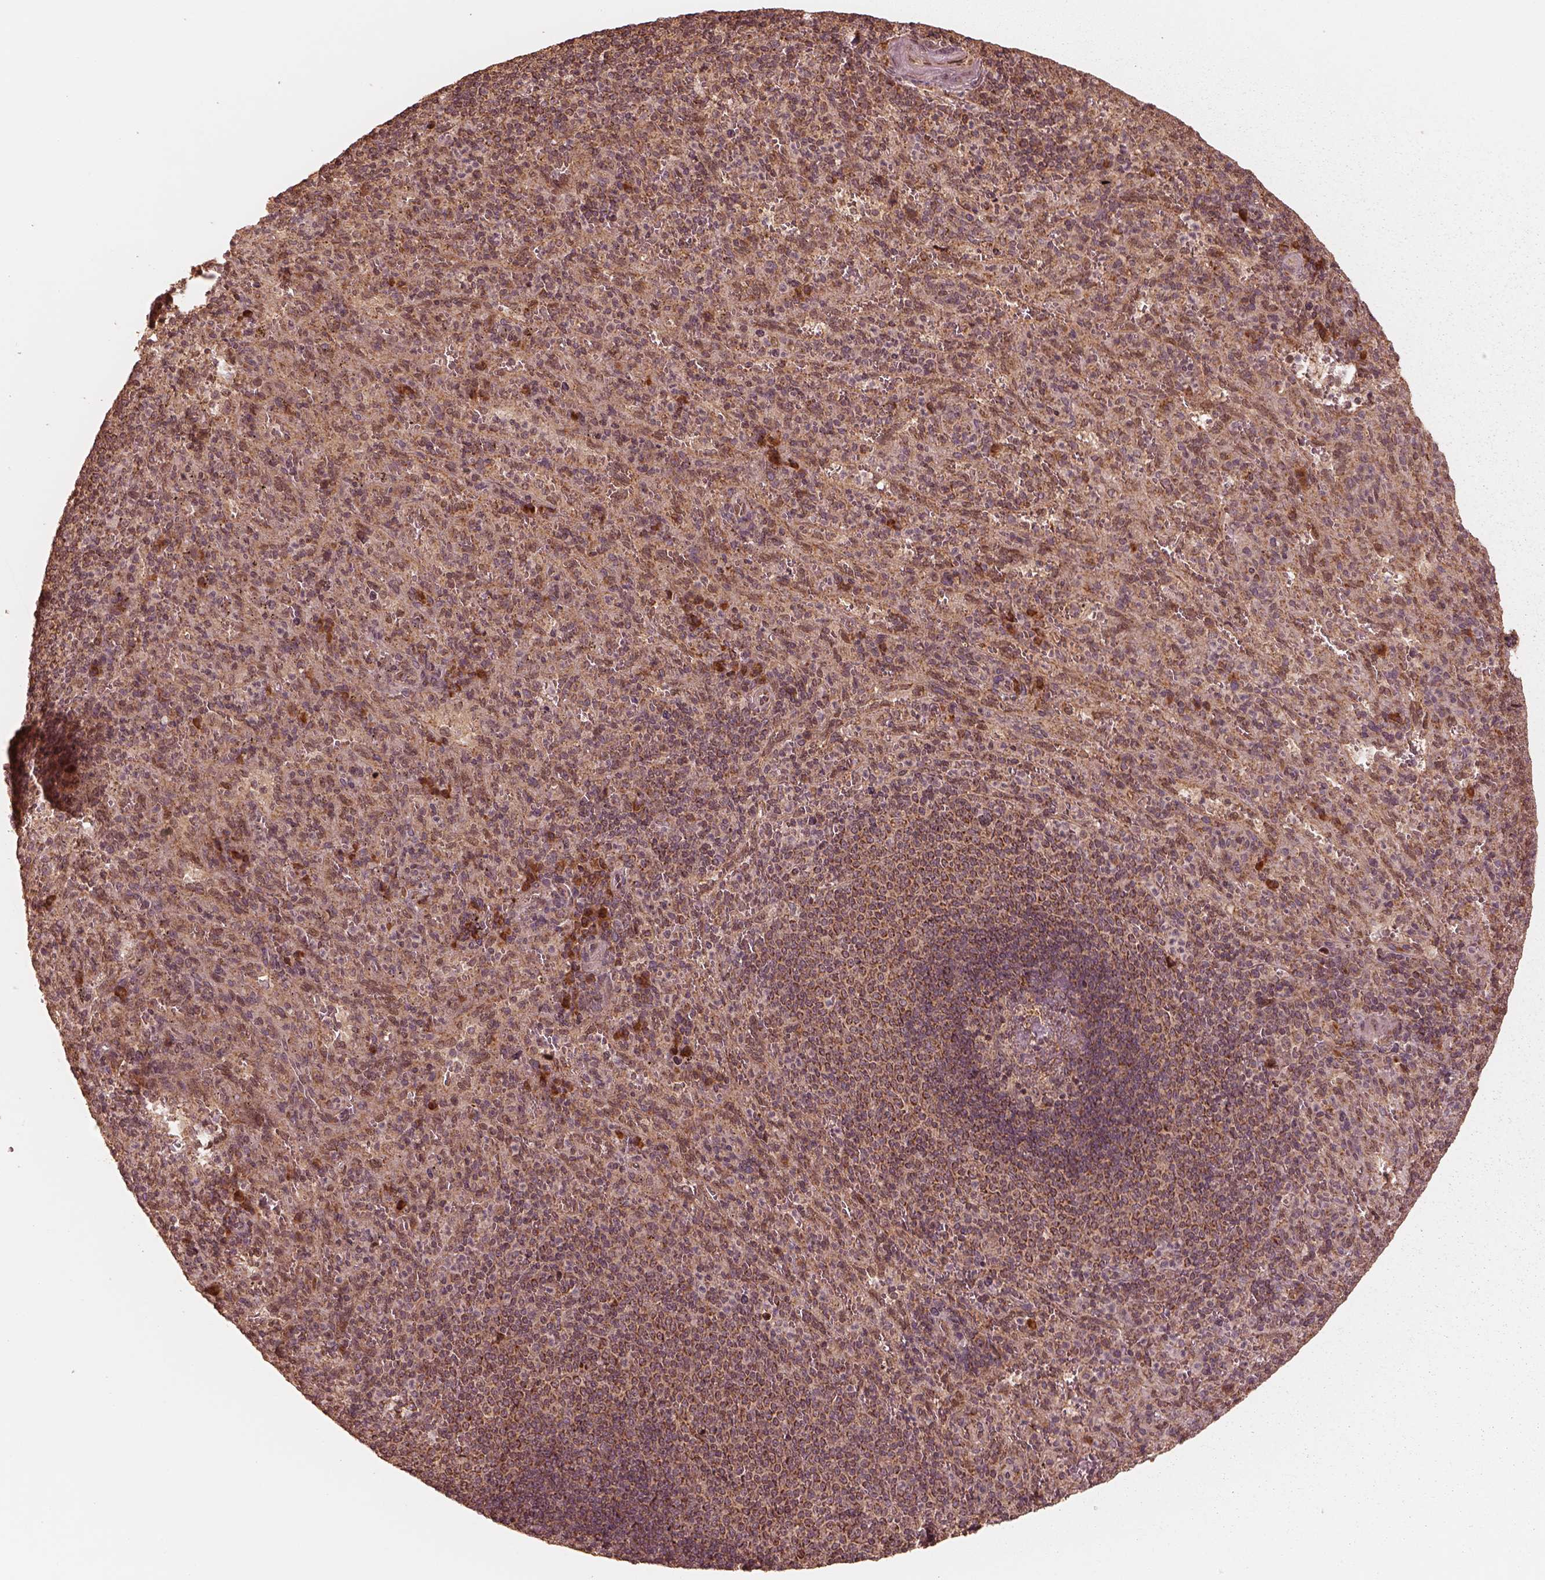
{"staining": {"intensity": "strong", "quantity": "<25%", "location": "cytoplasmic/membranous"}, "tissue": "spleen", "cell_type": "Cells in red pulp", "image_type": "normal", "snomed": [{"axis": "morphology", "description": "Normal tissue, NOS"}, {"axis": "topography", "description": "Spleen"}], "caption": "This micrograph displays immunohistochemistry (IHC) staining of unremarkable spleen, with medium strong cytoplasmic/membranous positivity in about <25% of cells in red pulp.", "gene": "DNAJC25", "patient": {"sex": "male", "age": 57}}